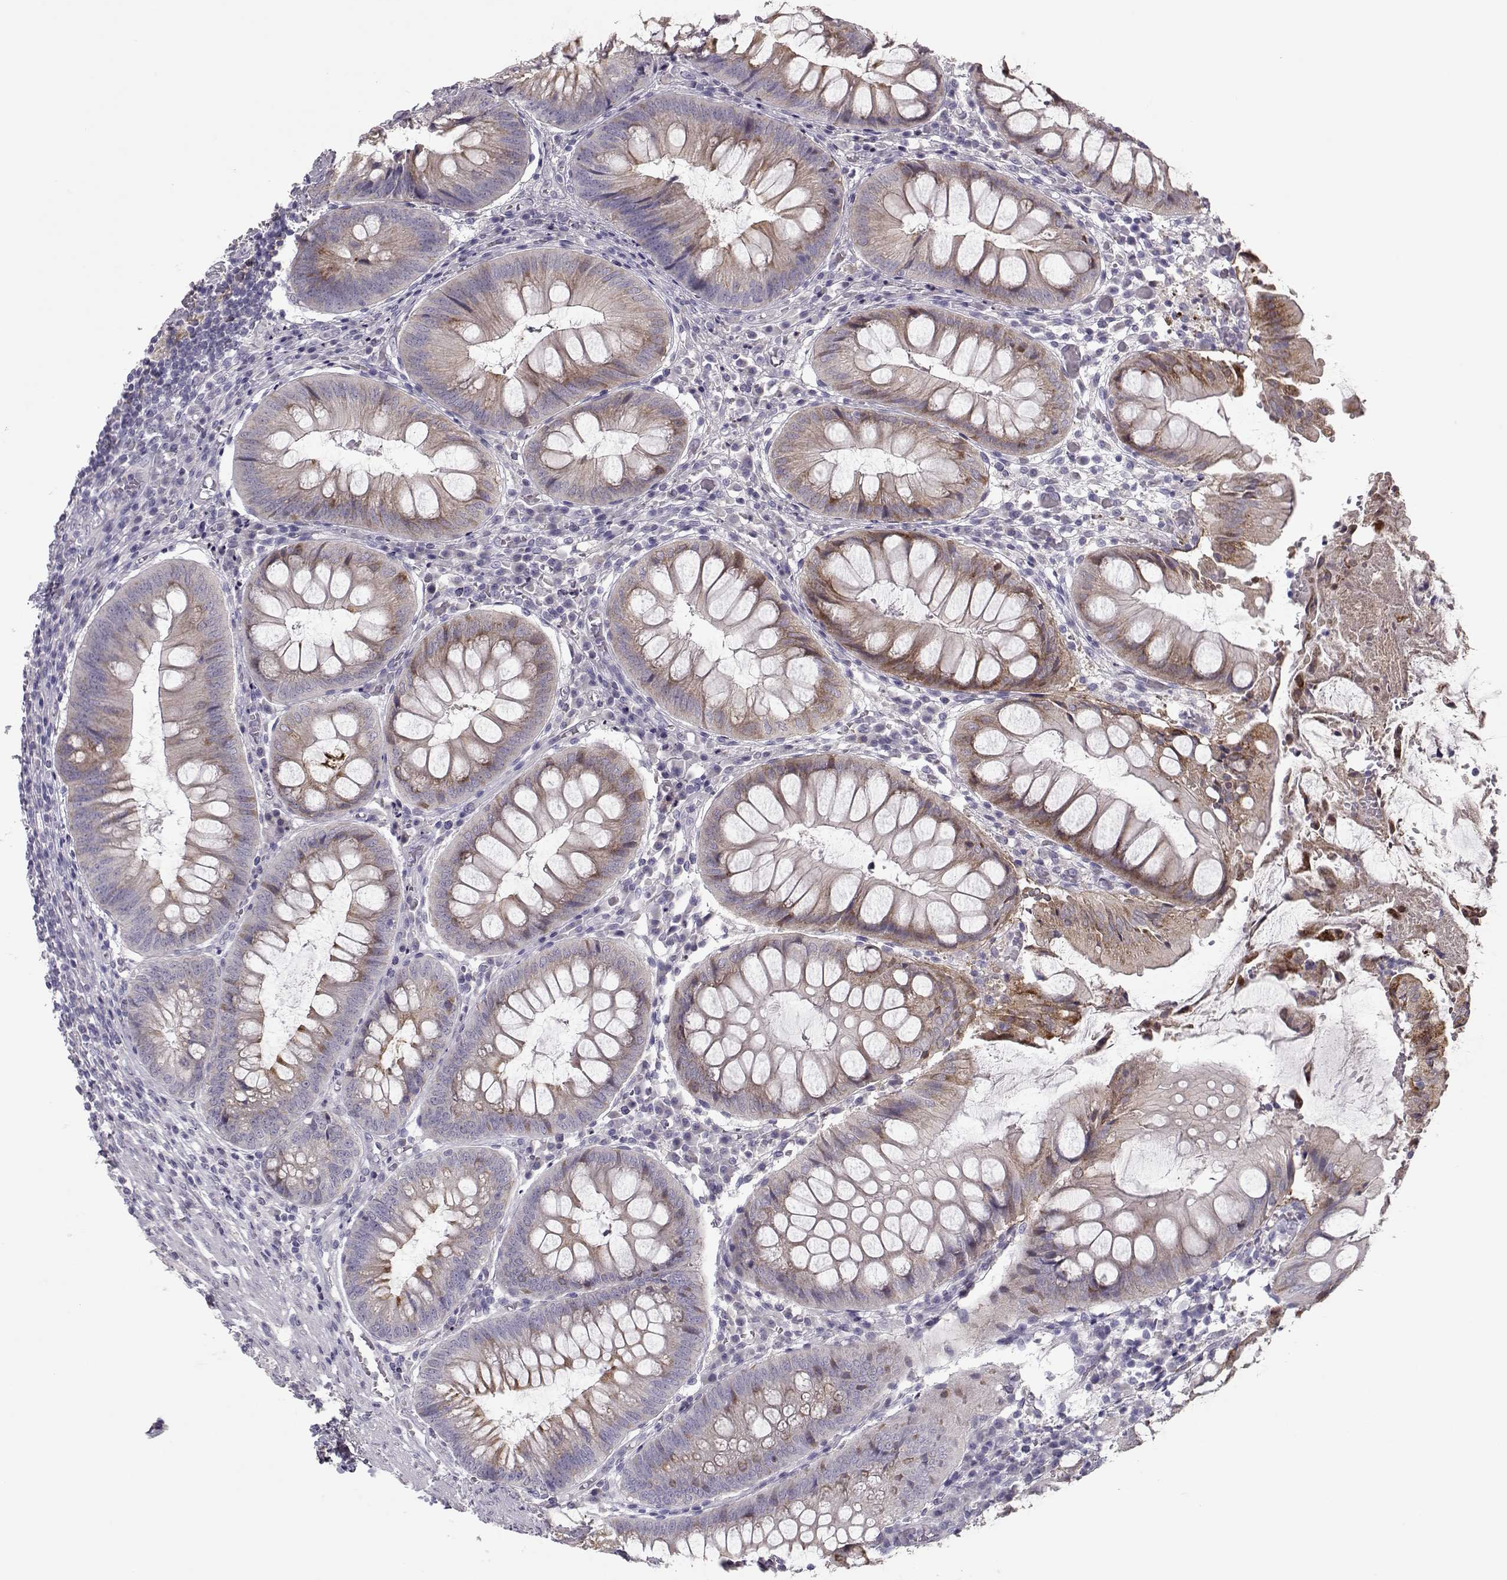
{"staining": {"intensity": "strong", "quantity": "25%-75%", "location": "cytoplasmic/membranous"}, "tissue": "appendix", "cell_type": "Glandular cells", "image_type": "normal", "snomed": [{"axis": "morphology", "description": "Normal tissue, NOS"}, {"axis": "morphology", "description": "Inflammation, NOS"}, {"axis": "topography", "description": "Appendix"}], "caption": "Immunohistochemical staining of normal appendix exhibits high levels of strong cytoplasmic/membranous positivity in approximately 25%-75% of glandular cells.", "gene": "LAMB3", "patient": {"sex": "male", "age": 16}}